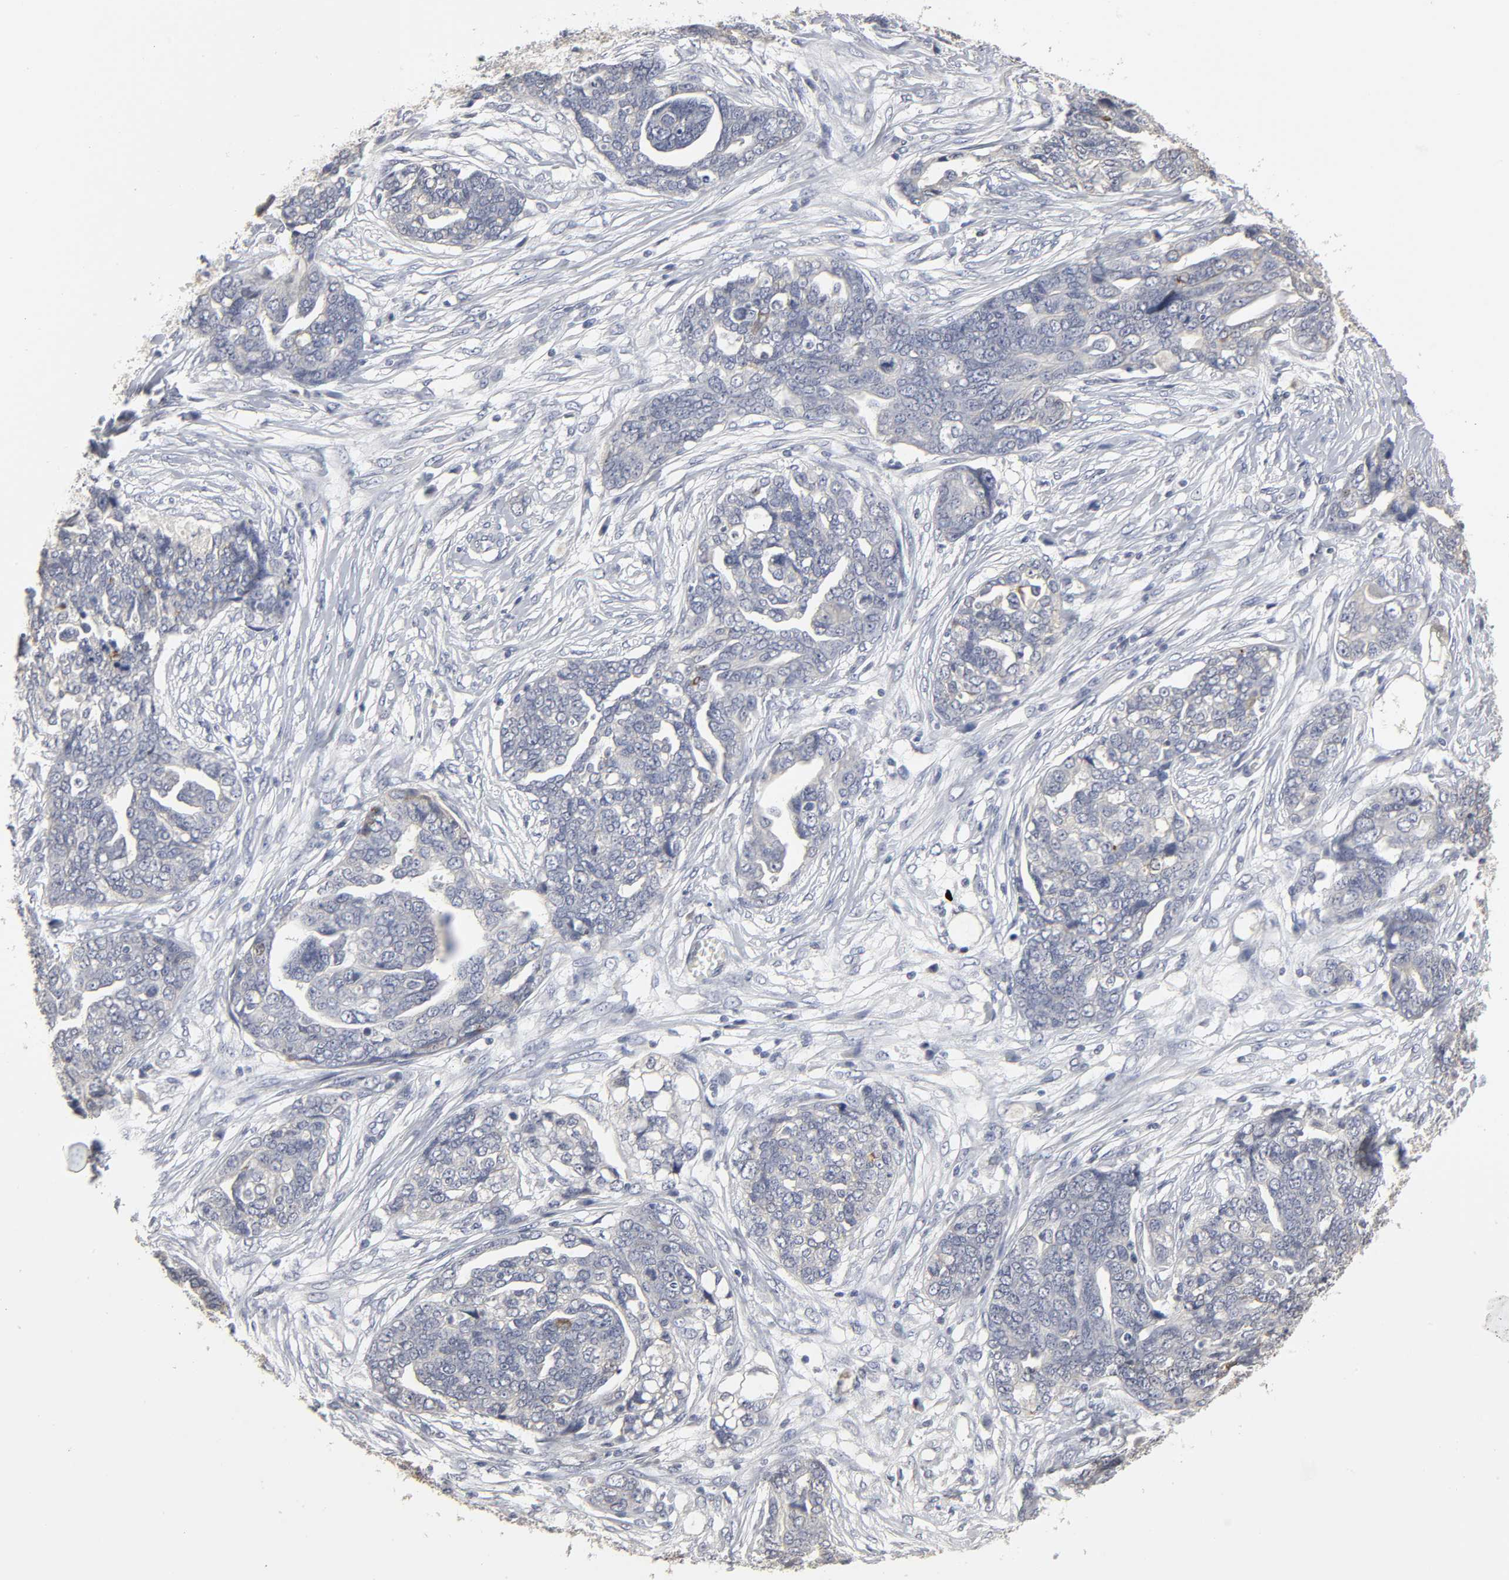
{"staining": {"intensity": "negative", "quantity": "none", "location": "none"}, "tissue": "ovarian cancer", "cell_type": "Tumor cells", "image_type": "cancer", "snomed": [{"axis": "morphology", "description": "Normal tissue, NOS"}, {"axis": "morphology", "description": "Cystadenocarcinoma, serous, NOS"}, {"axis": "topography", "description": "Fallopian tube"}, {"axis": "topography", "description": "Ovary"}], "caption": "Micrograph shows no significant protein positivity in tumor cells of ovarian cancer. (Brightfield microscopy of DAB (3,3'-diaminobenzidine) IHC at high magnification).", "gene": "TCAP", "patient": {"sex": "female", "age": 56}}